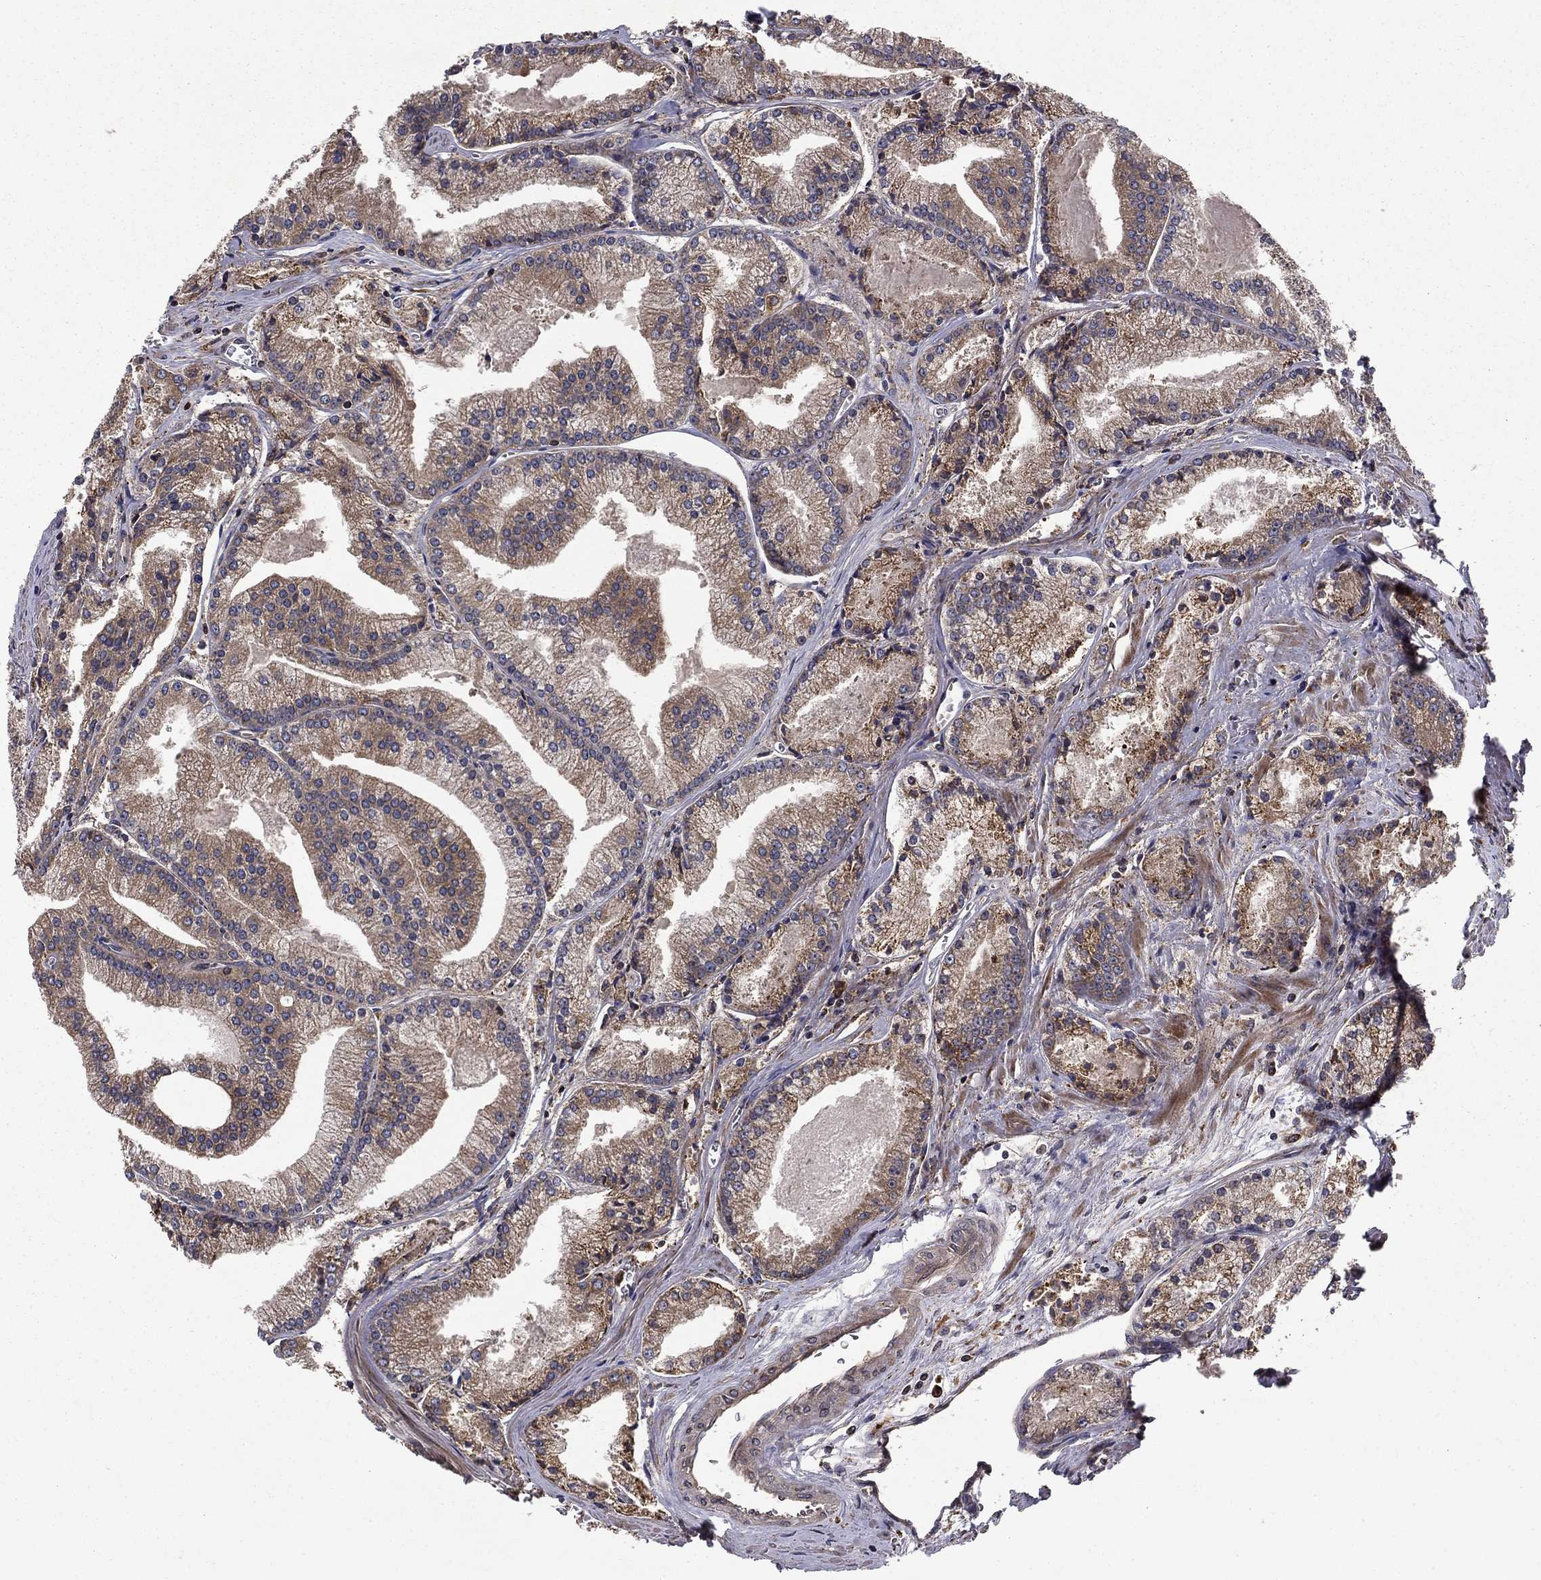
{"staining": {"intensity": "moderate", "quantity": "25%-75%", "location": "cytoplasmic/membranous"}, "tissue": "prostate cancer", "cell_type": "Tumor cells", "image_type": "cancer", "snomed": [{"axis": "morphology", "description": "Adenocarcinoma, NOS"}, {"axis": "topography", "description": "Prostate"}], "caption": "DAB immunohistochemical staining of prostate cancer (adenocarcinoma) exhibits moderate cytoplasmic/membranous protein expression in about 25%-75% of tumor cells.", "gene": "BABAM2", "patient": {"sex": "male", "age": 72}}